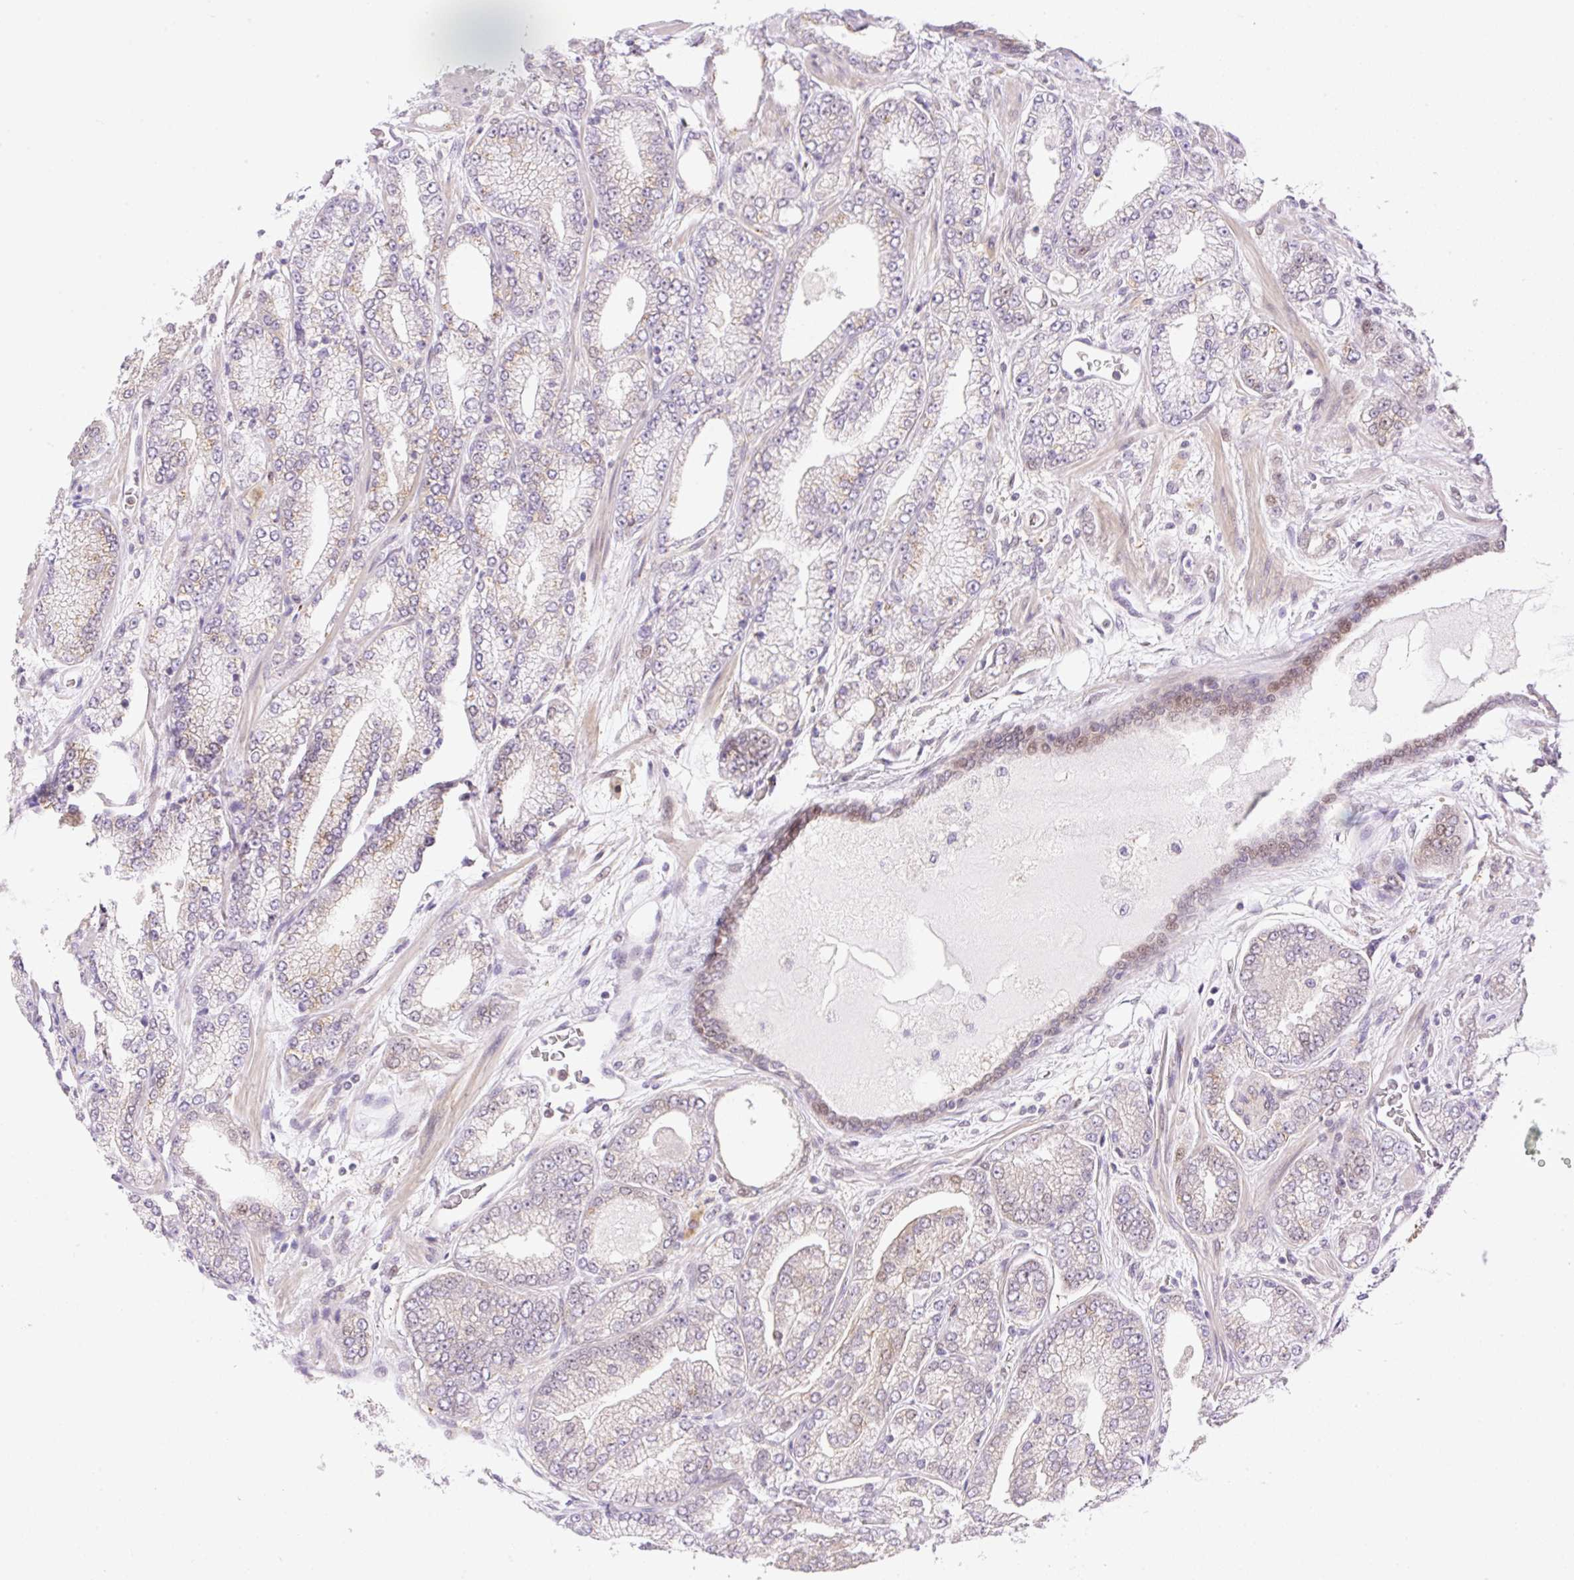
{"staining": {"intensity": "negative", "quantity": "none", "location": "none"}, "tissue": "prostate cancer", "cell_type": "Tumor cells", "image_type": "cancer", "snomed": [{"axis": "morphology", "description": "Adenocarcinoma, High grade"}, {"axis": "topography", "description": "Prostate"}], "caption": "This is an immunohistochemistry histopathology image of prostate cancer (adenocarcinoma (high-grade)). There is no expression in tumor cells.", "gene": "ZFP41", "patient": {"sex": "male", "age": 68}}